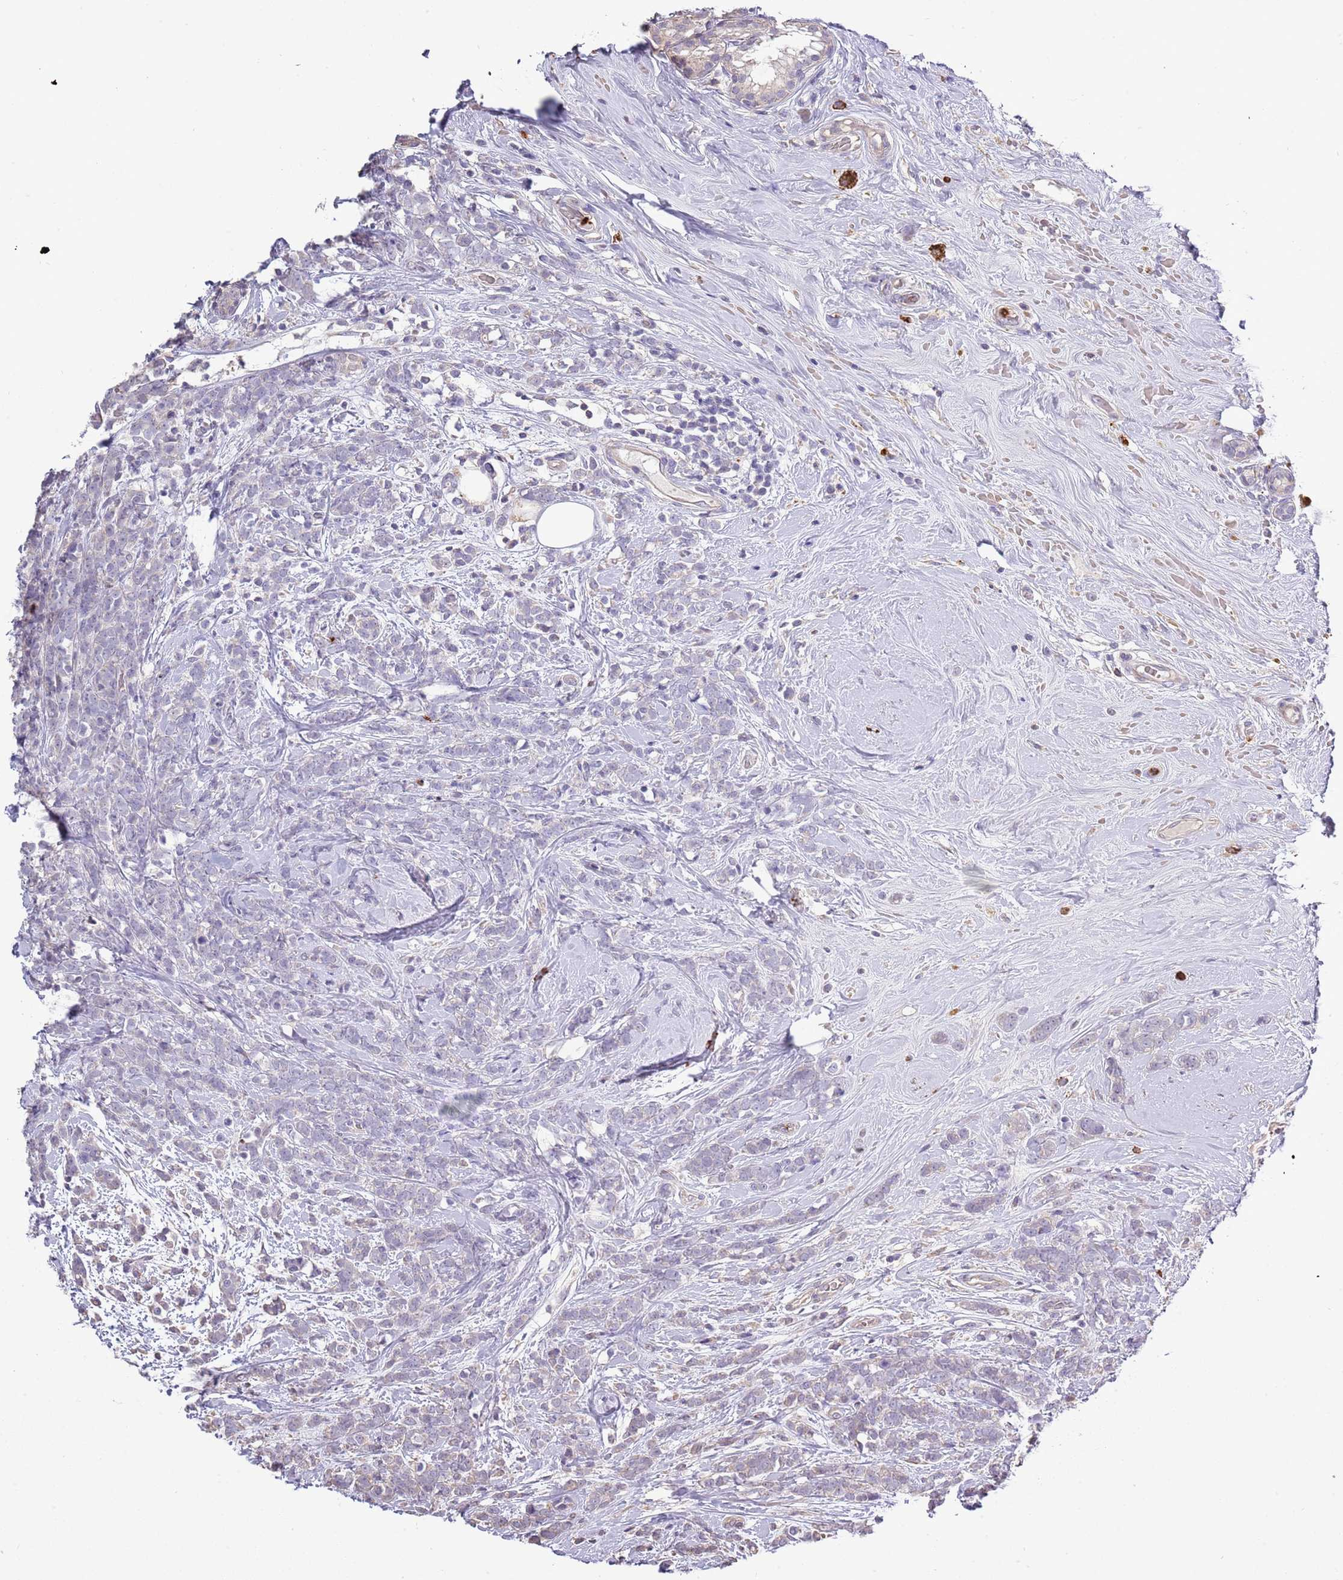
{"staining": {"intensity": "negative", "quantity": "none", "location": "none"}, "tissue": "breast cancer", "cell_type": "Tumor cells", "image_type": "cancer", "snomed": [{"axis": "morphology", "description": "Lobular carcinoma"}, {"axis": "topography", "description": "Breast"}], "caption": "A photomicrograph of human breast cancer is negative for staining in tumor cells.", "gene": "P2RY13", "patient": {"sex": "female", "age": 58}}